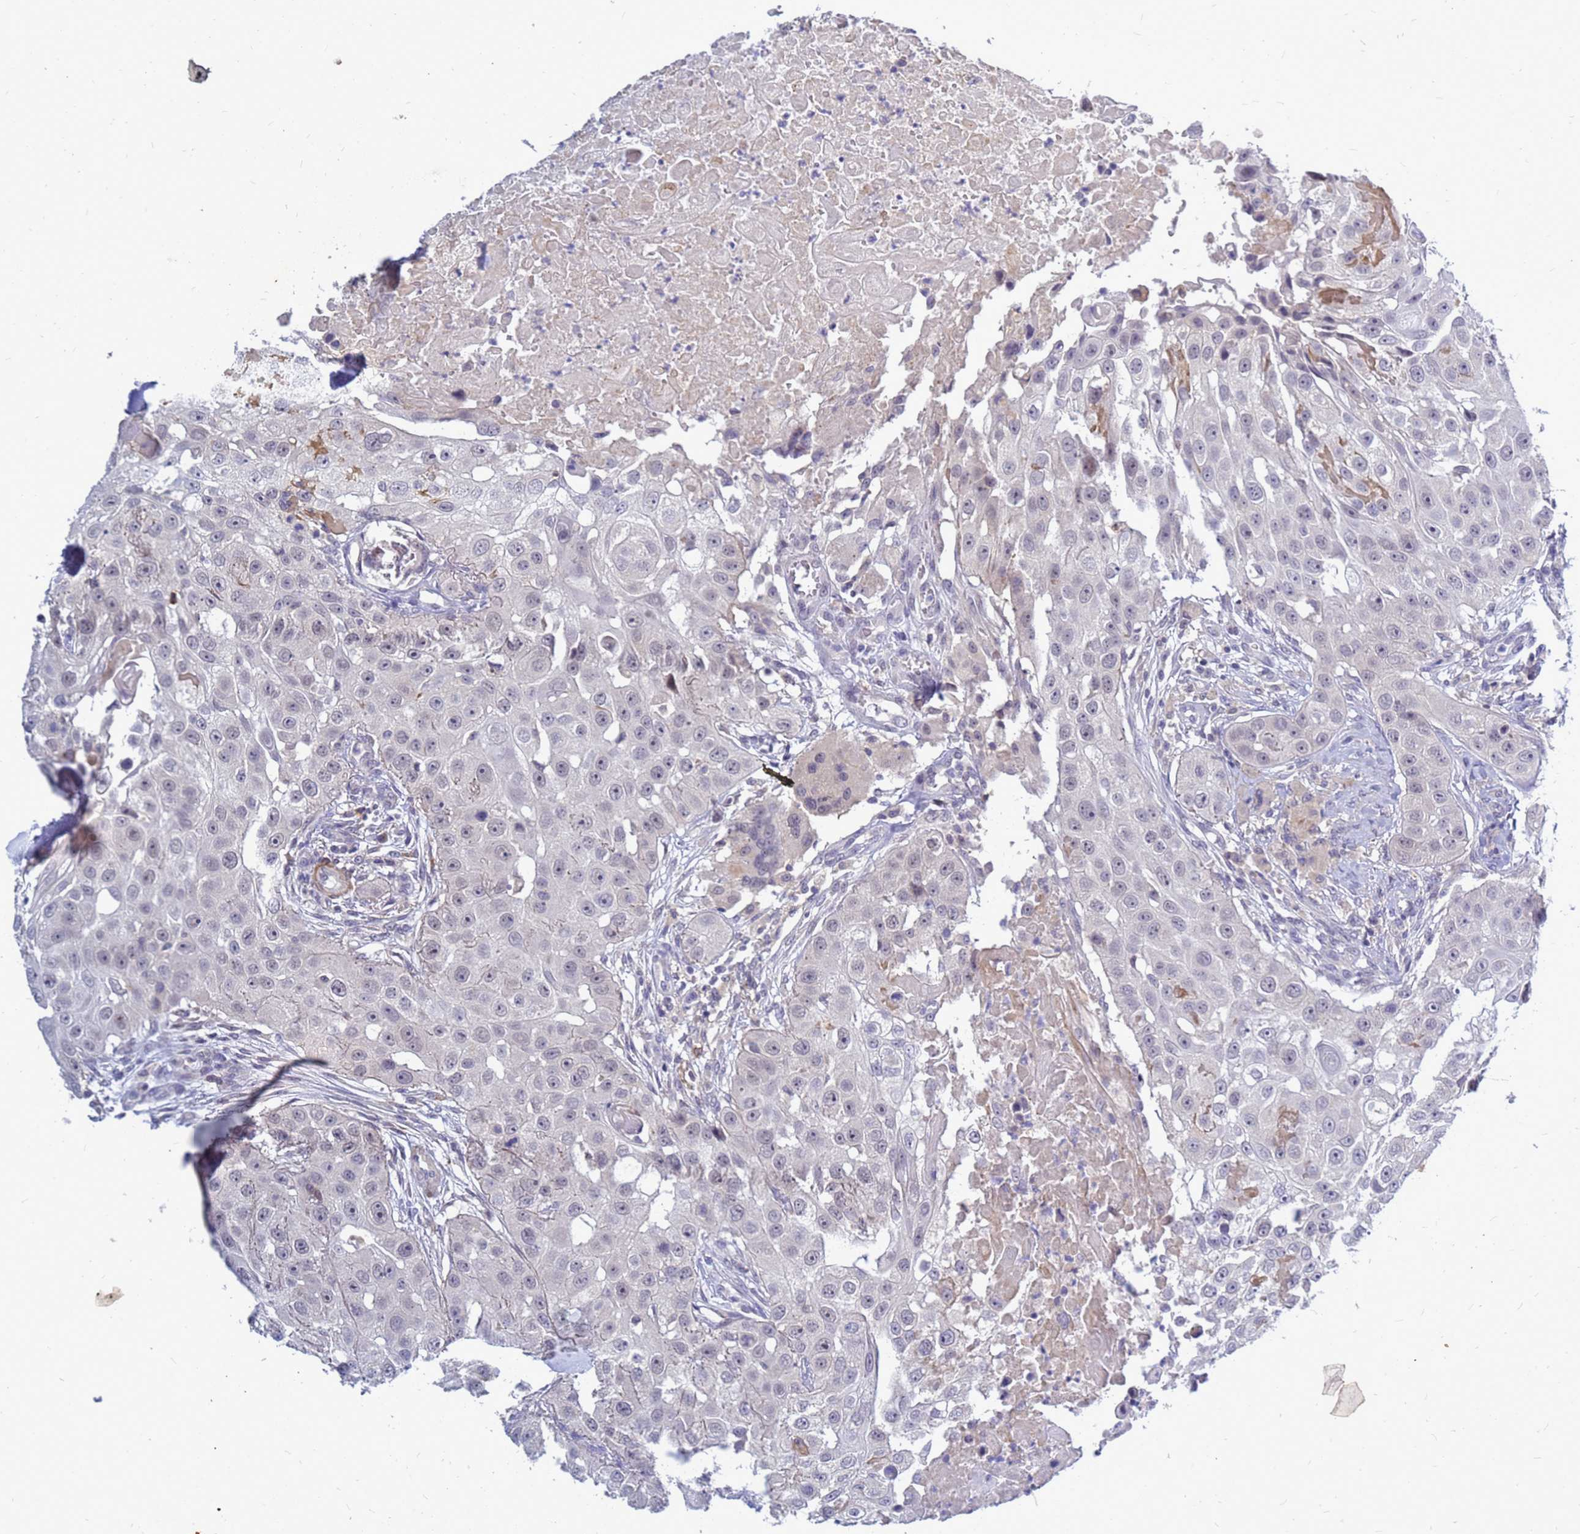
{"staining": {"intensity": "weak", "quantity": "<25%", "location": "nuclear"}, "tissue": "head and neck cancer", "cell_type": "Tumor cells", "image_type": "cancer", "snomed": [{"axis": "morphology", "description": "Normal tissue, NOS"}, {"axis": "morphology", "description": "Squamous cell carcinoma, NOS"}, {"axis": "topography", "description": "Skeletal muscle"}, {"axis": "topography", "description": "Head-Neck"}], "caption": "Micrograph shows no significant protein expression in tumor cells of squamous cell carcinoma (head and neck).", "gene": "SRGAP3", "patient": {"sex": "male", "age": 51}}